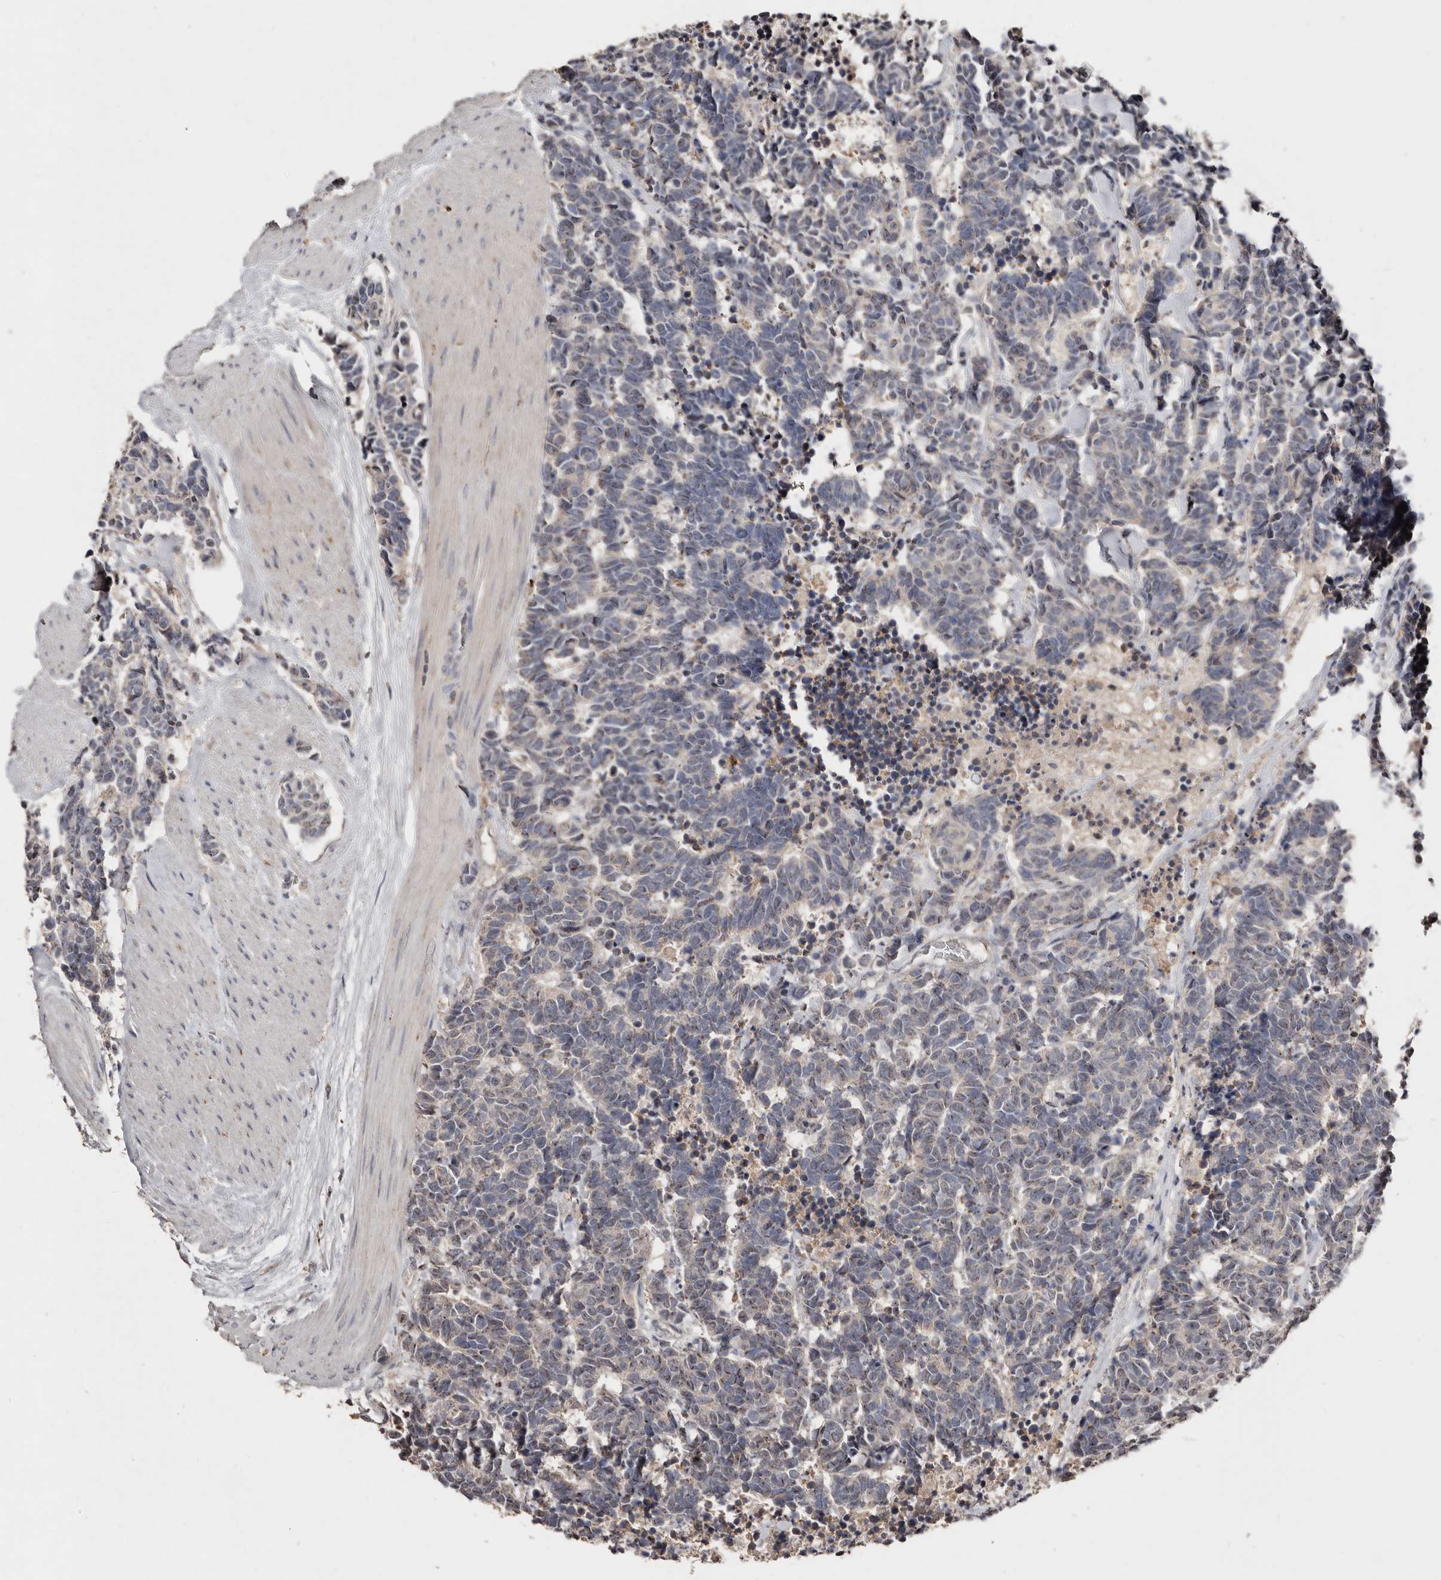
{"staining": {"intensity": "weak", "quantity": "25%-75%", "location": "nuclear"}, "tissue": "carcinoid", "cell_type": "Tumor cells", "image_type": "cancer", "snomed": [{"axis": "morphology", "description": "Carcinoma, NOS"}, {"axis": "morphology", "description": "Carcinoid, malignant, NOS"}, {"axis": "topography", "description": "Urinary bladder"}], "caption": "The micrograph shows staining of carcinoma, revealing weak nuclear protein staining (brown color) within tumor cells. Ihc stains the protein in brown and the nuclei are stained blue.", "gene": "SLC39A2", "patient": {"sex": "male", "age": 57}}